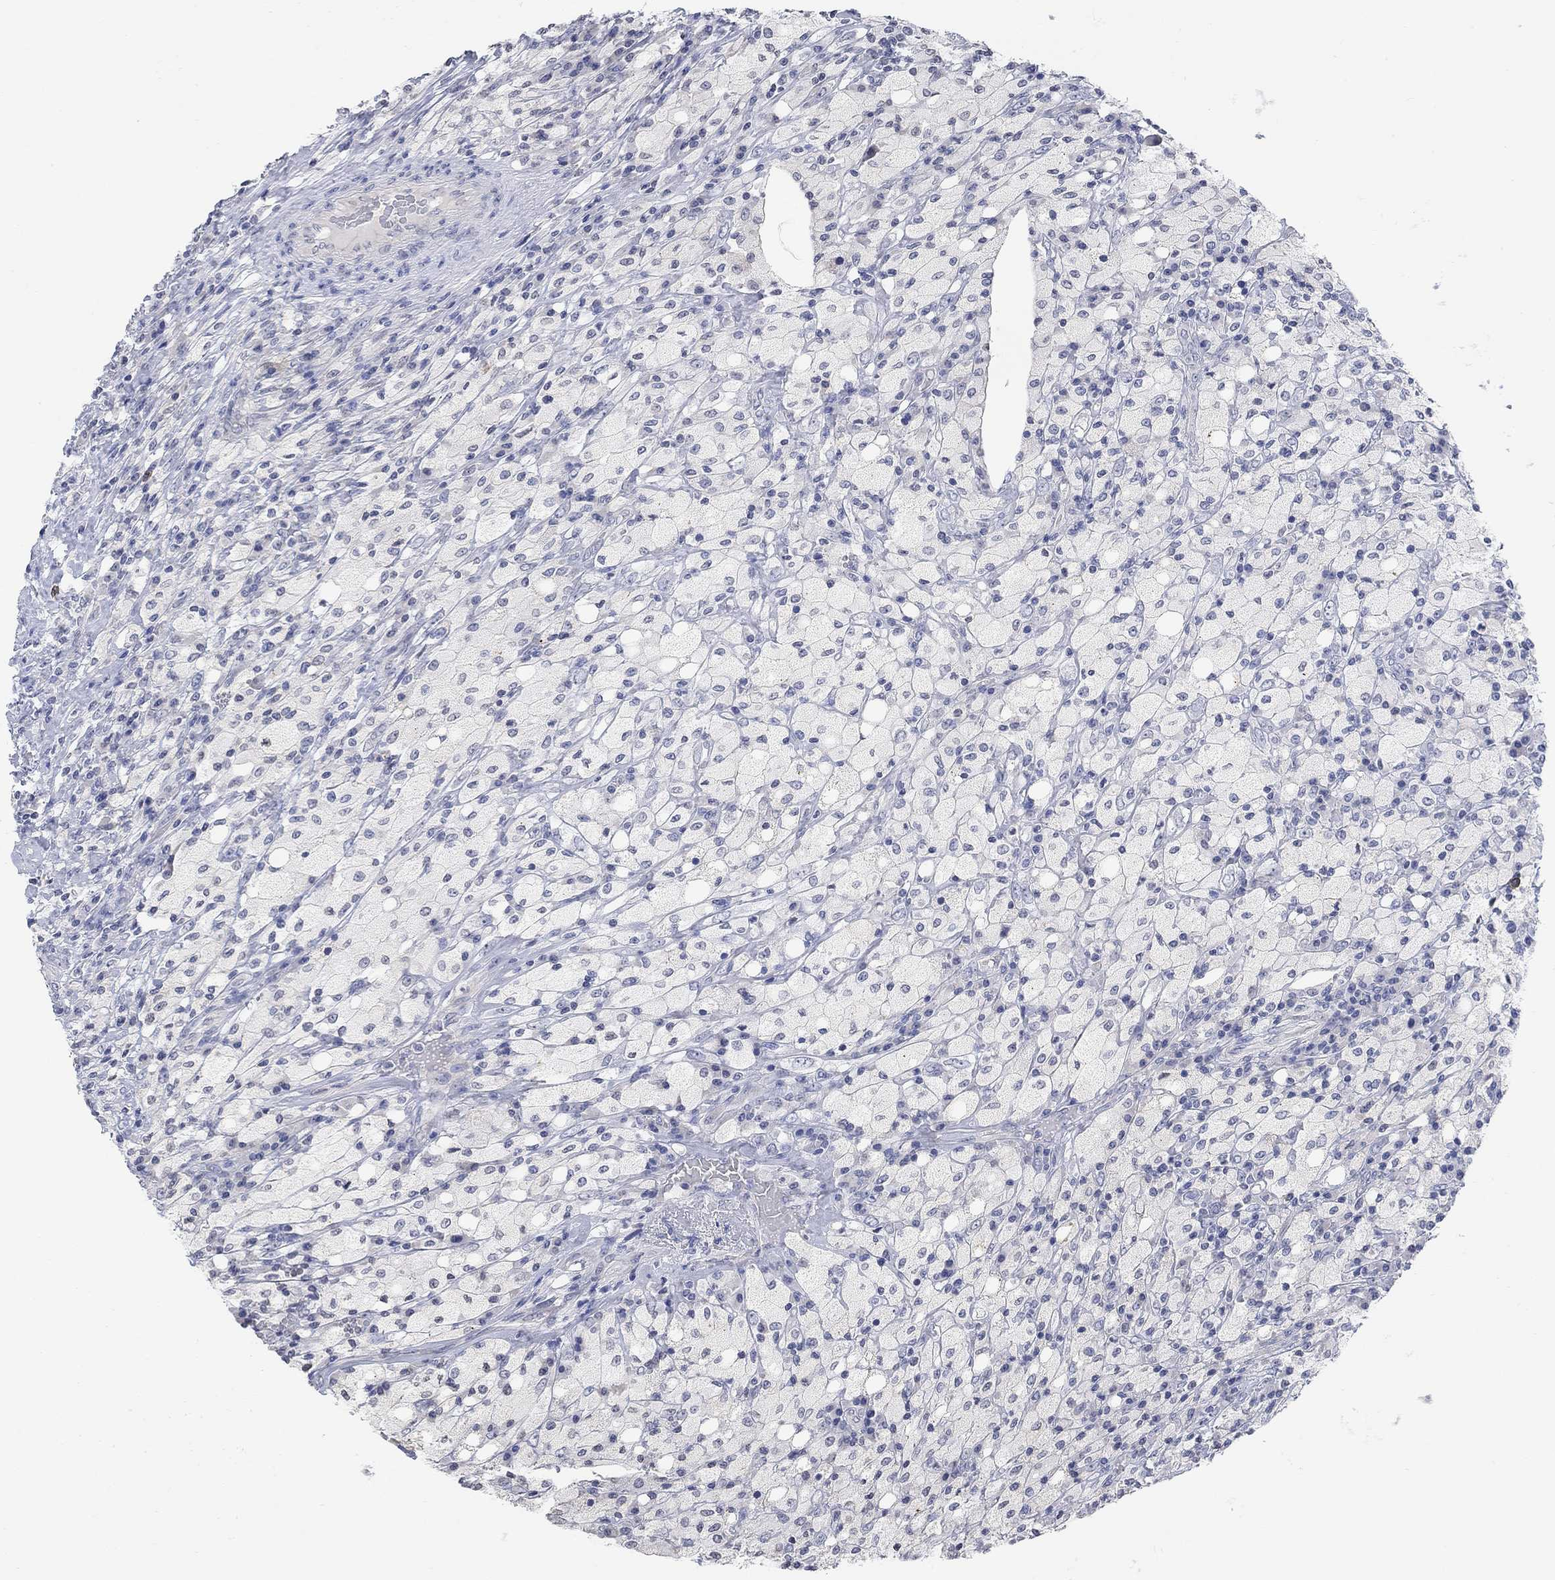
{"staining": {"intensity": "negative", "quantity": "none", "location": "none"}, "tissue": "testis cancer", "cell_type": "Tumor cells", "image_type": "cancer", "snomed": [{"axis": "morphology", "description": "Necrosis, NOS"}, {"axis": "morphology", "description": "Carcinoma, Embryonal, NOS"}, {"axis": "topography", "description": "Testis"}], "caption": "Embryonal carcinoma (testis) stained for a protein using immunohistochemistry (IHC) demonstrates no staining tumor cells.", "gene": "TMEM255A", "patient": {"sex": "male", "age": 19}}